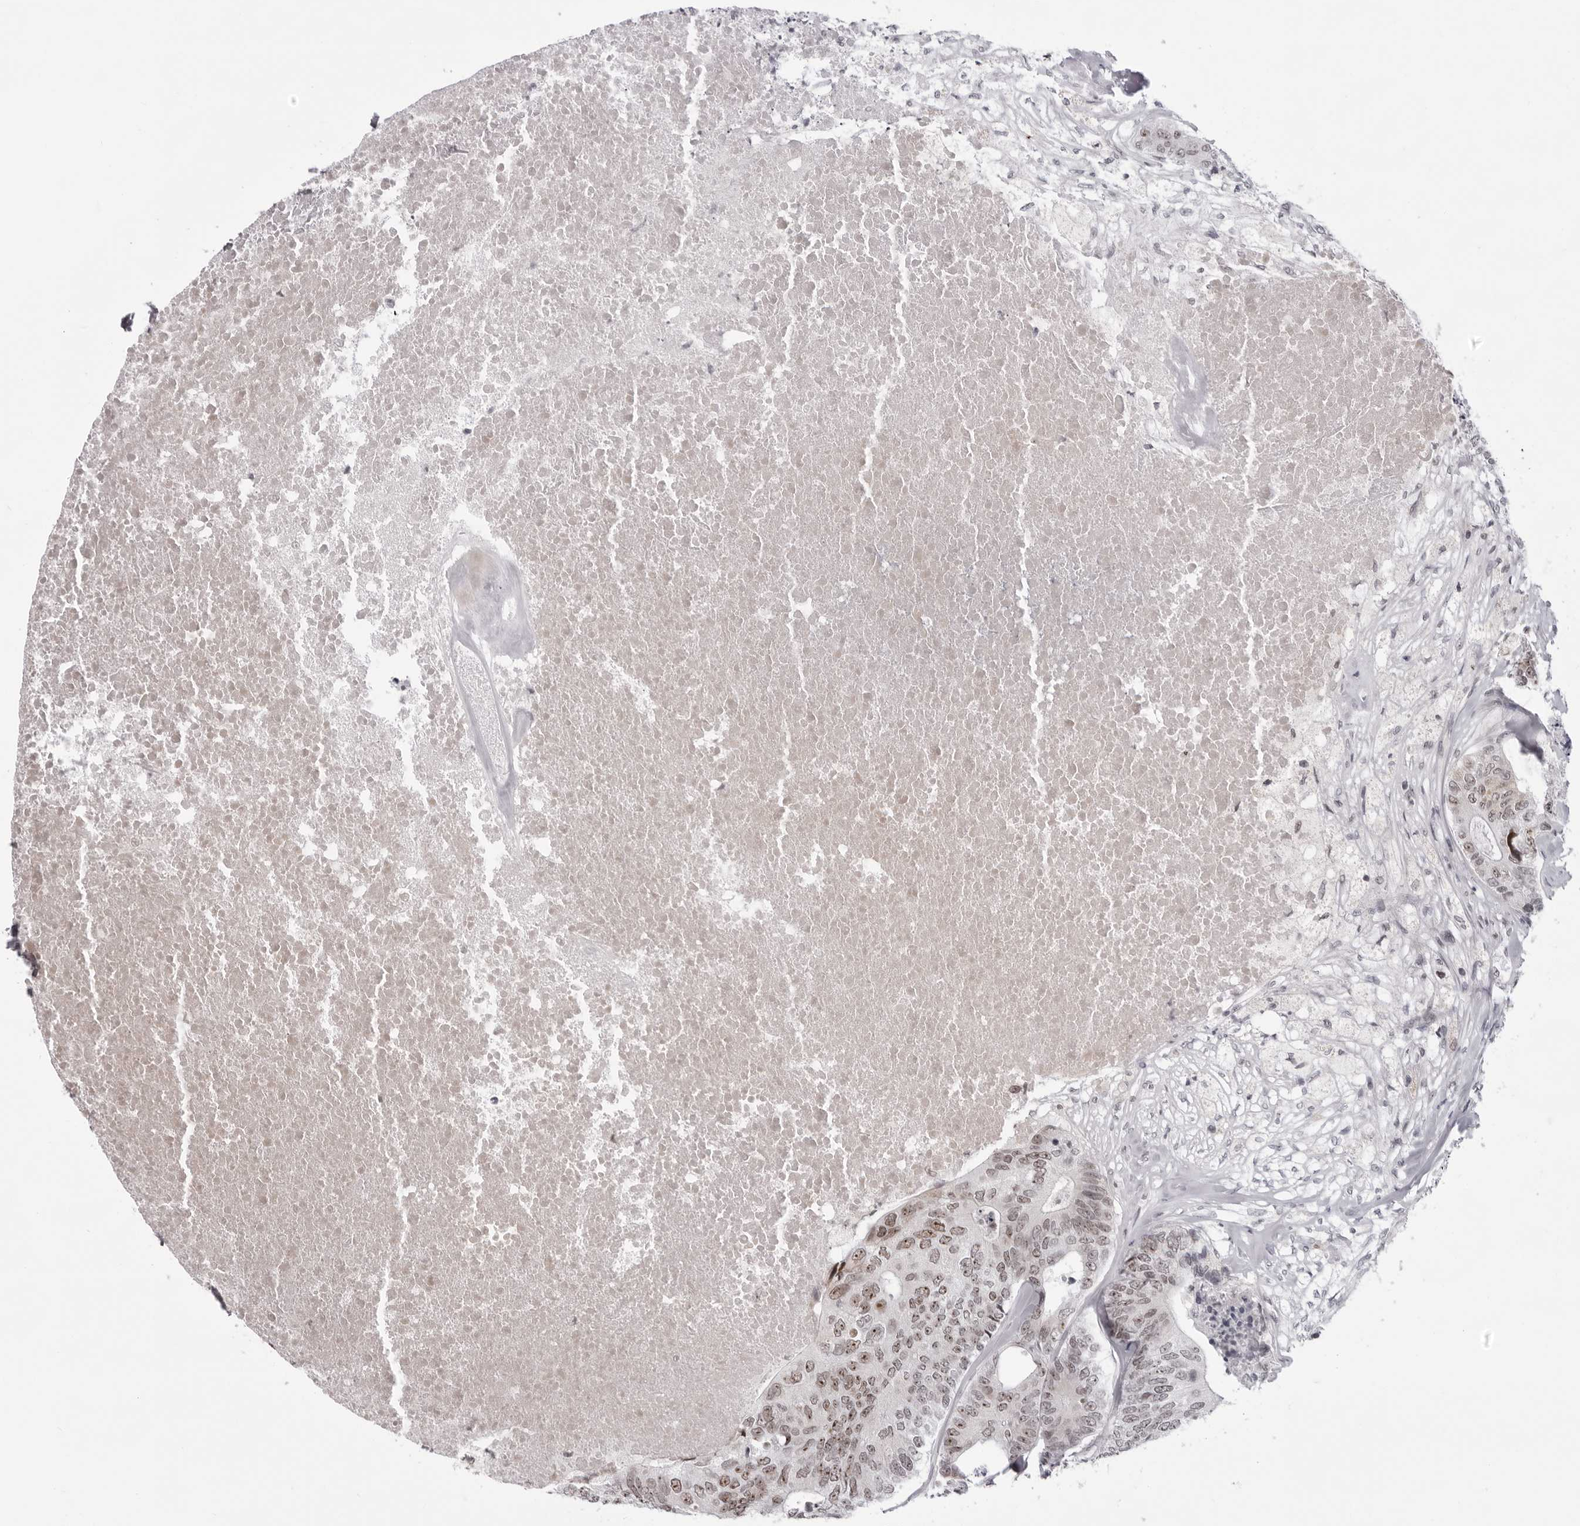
{"staining": {"intensity": "moderate", "quantity": ">75%", "location": "nuclear"}, "tissue": "colorectal cancer", "cell_type": "Tumor cells", "image_type": "cancer", "snomed": [{"axis": "morphology", "description": "Adenocarcinoma, NOS"}, {"axis": "topography", "description": "Colon"}], "caption": "A medium amount of moderate nuclear staining is appreciated in approximately >75% of tumor cells in colorectal cancer (adenocarcinoma) tissue.", "gene": "EXOSC10", "patient": {"sex": "female", "age": 67}}